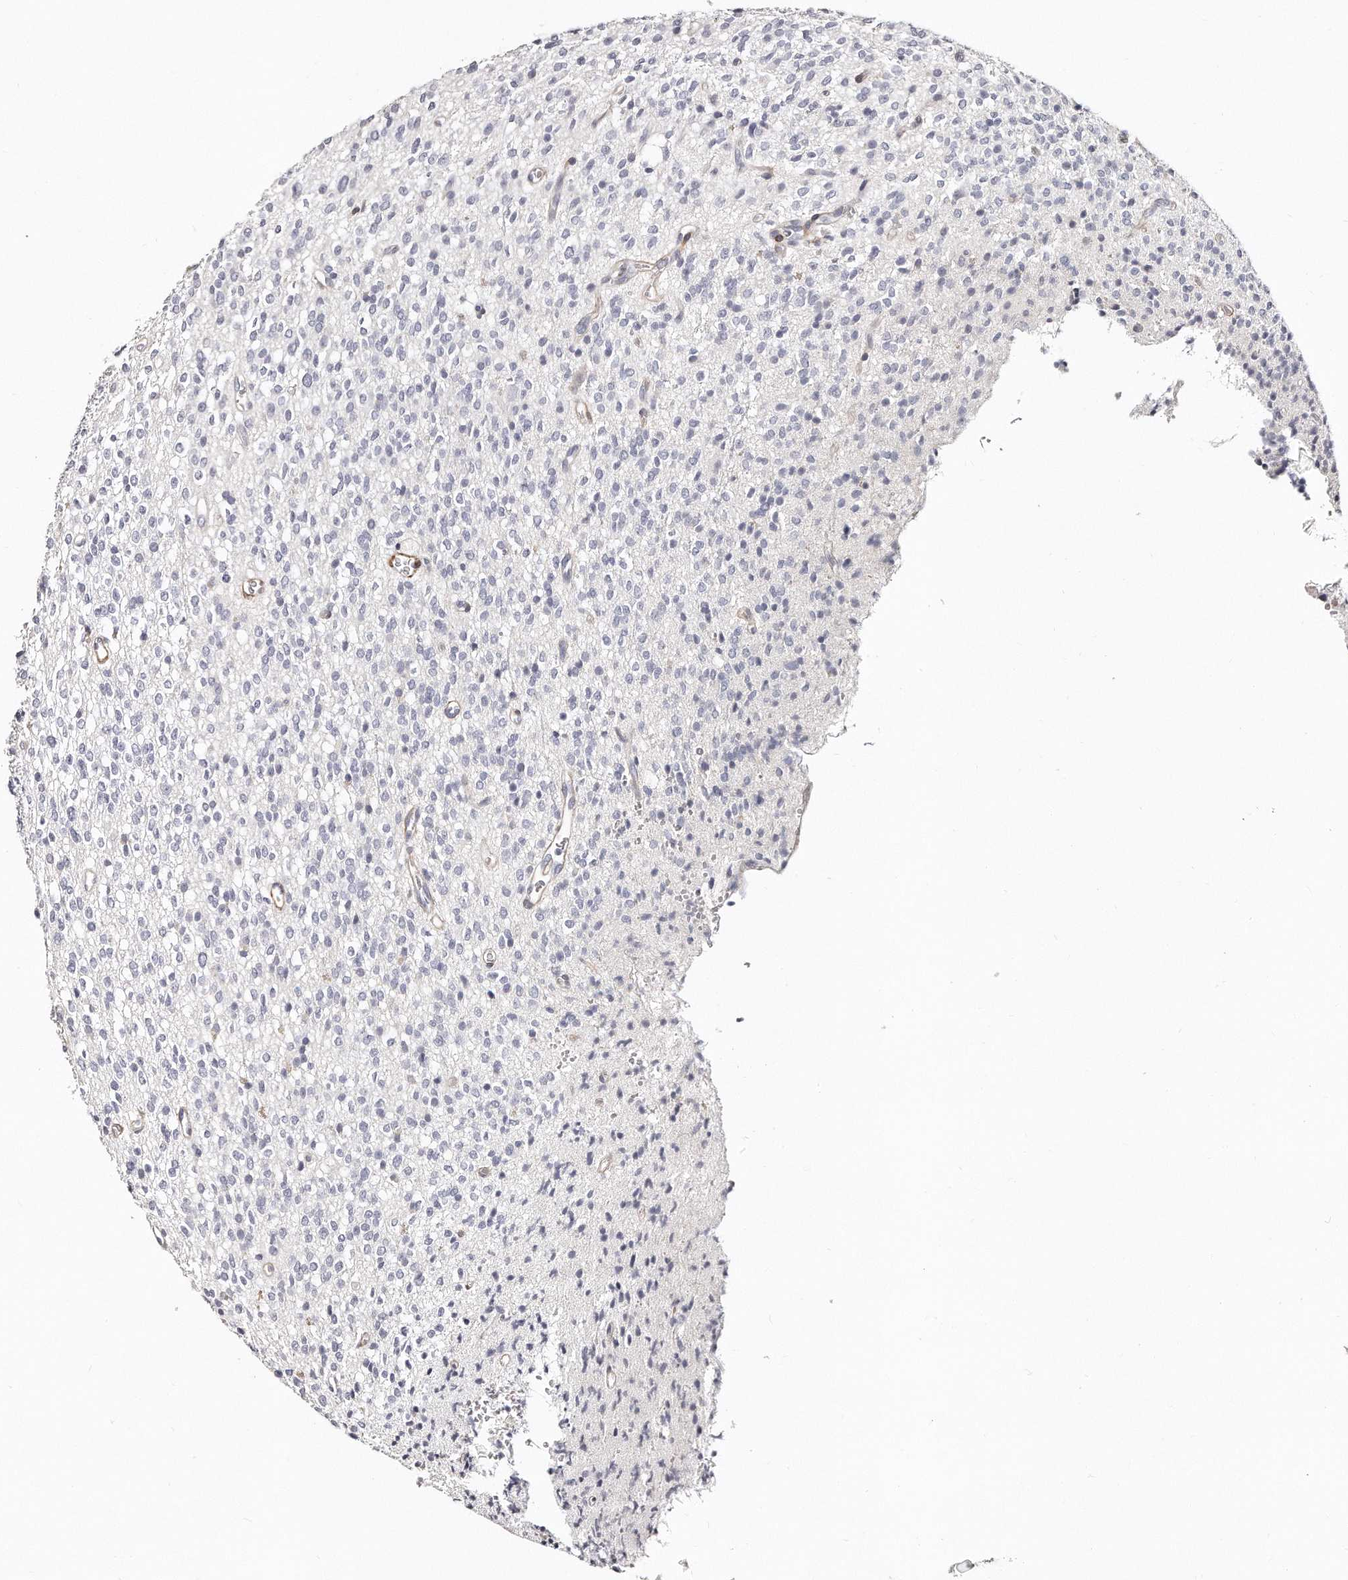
{"staining": {"intensity": "negative", "quantity": "none", "location": "none"}, "tissue": "glioma", "cell_type": "Tumor cells", "image_type": "cancer", "snomed": [{"axis": "morphology", "description": "Glioma, malignant, High grade"}, {"axis": "topography", "description": "Brain"}], "caption": "The immunohistochemistry histopathology image has no significant positivity in tumor cells of glioma tissue. (DAB (3,3'-diaminobenzidine) immunohistochemistry with hematoxylin counter stain).", "gene": "LMOD1", "patient": {"sex": "male", "age": 34}}